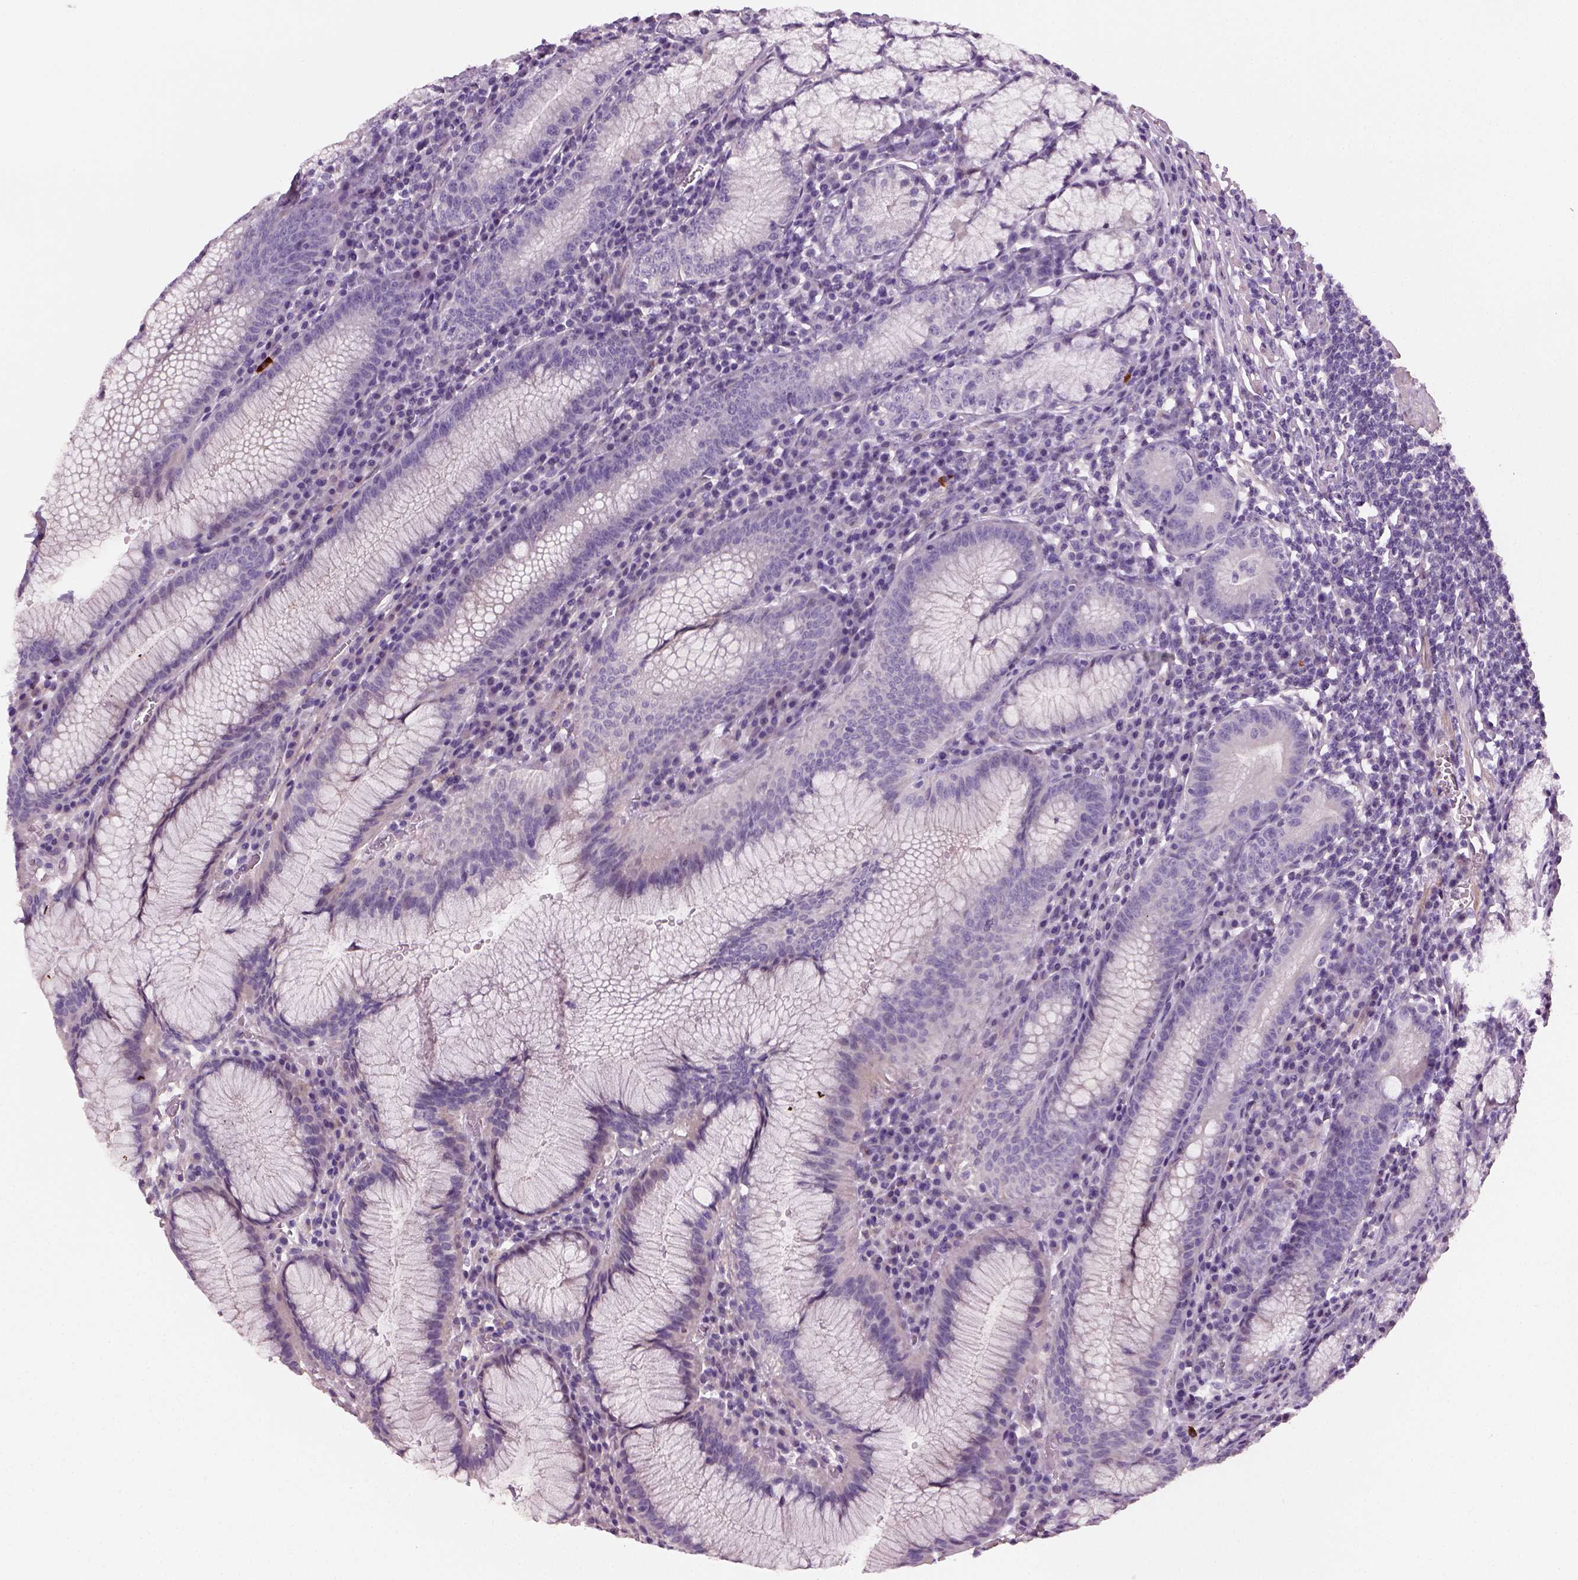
{"staining": {"intensity": "negative", "quantity": "none", "location": "none"}, "tissue": "stomach", "cell_type": "Glandular cells", "image_type": "normal", "snomed": [{"axis": "morphology", "description": "Normal tissue, NOS"}, {"axis": "topography", "description": "Stomach"}], "caption": "The image reveals no staining of glandular cells in benign stomach. (Stains: DAB immunohistochemistry (IHC) with hematoxylin counter stain, Microscopy: brightfield microscopy at high magnification).", "gene": "ELOVL3", "patient": {"sex": "male", "age": 55}}